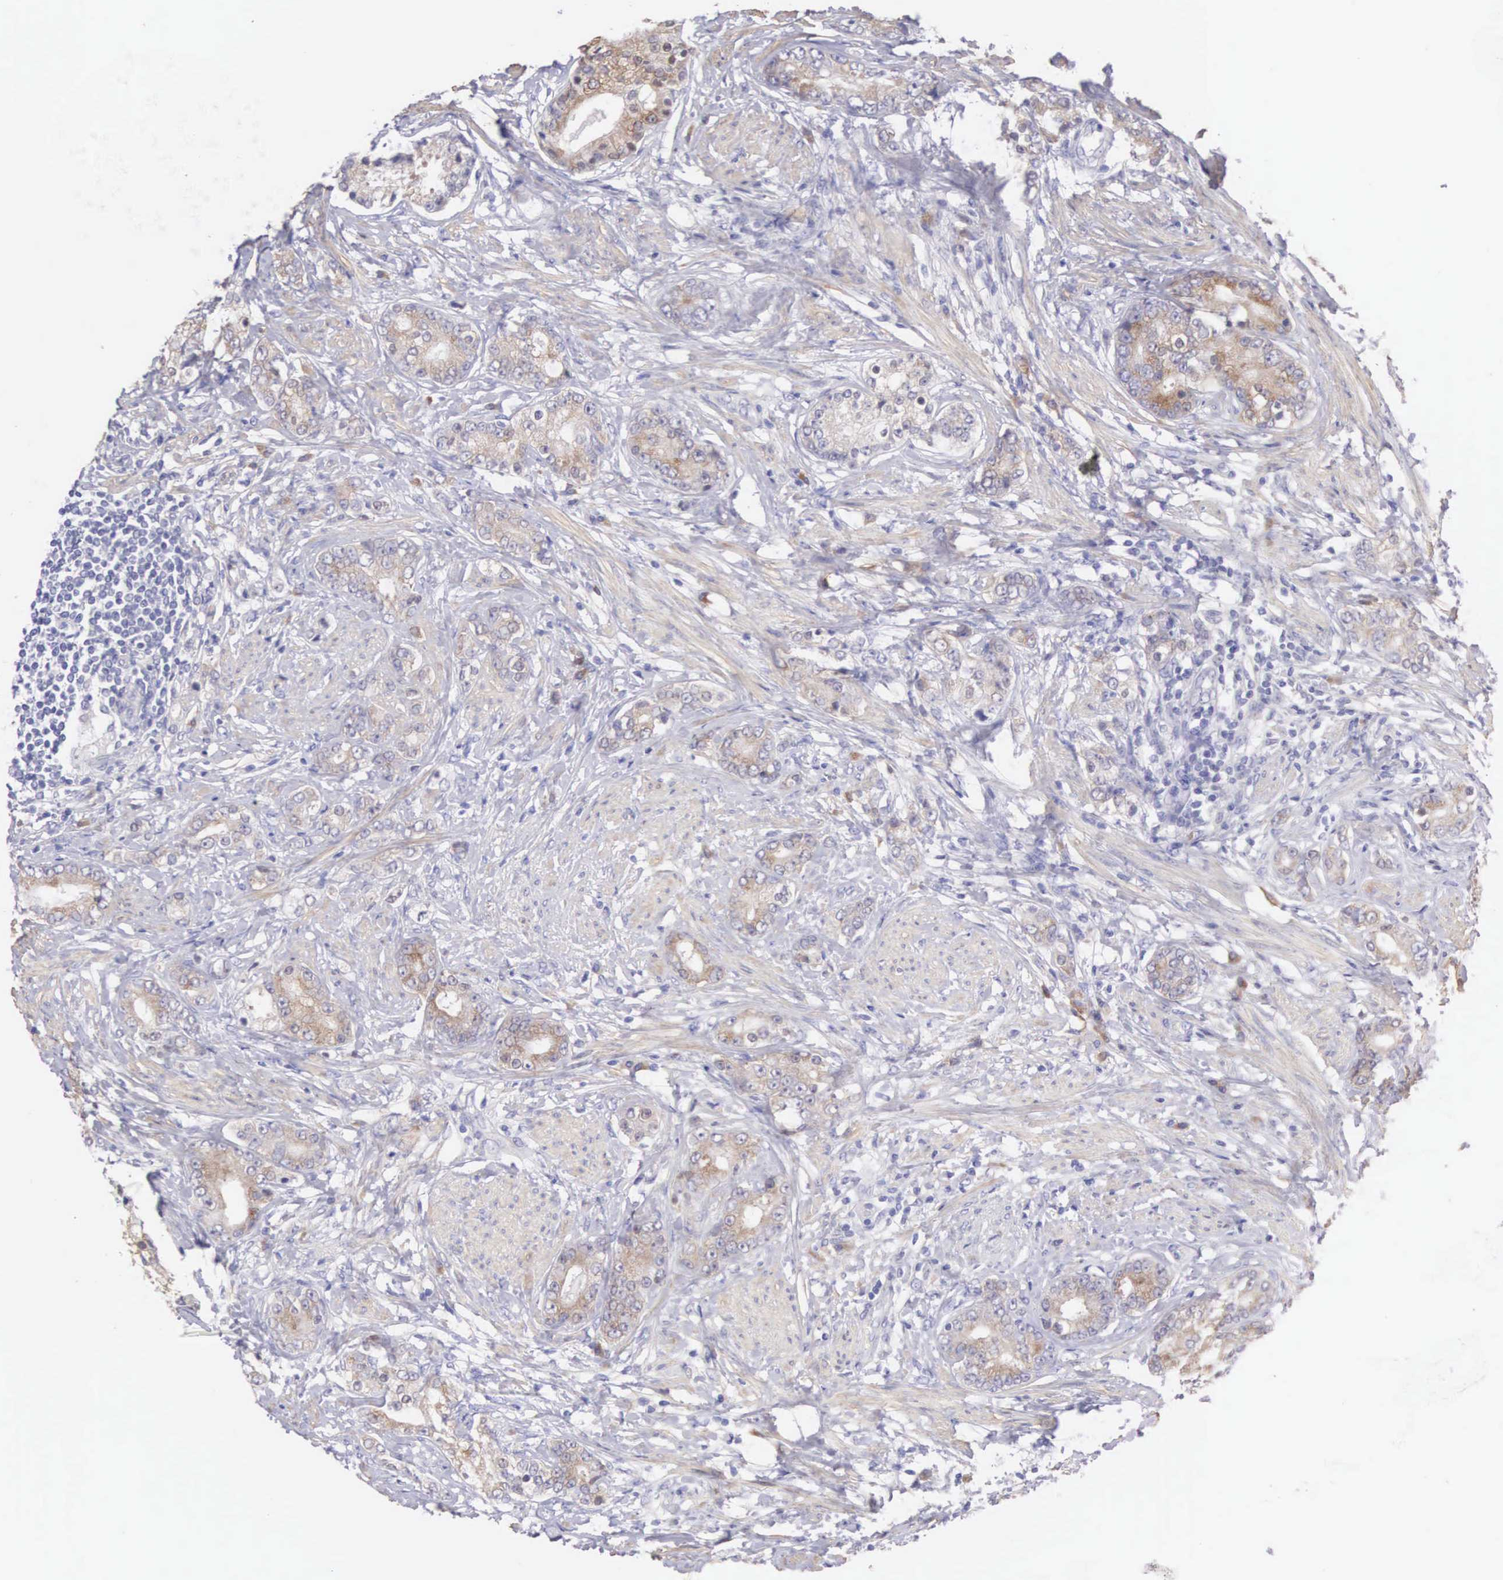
{"staining": {"intensity": "weak", "quantity": ">75%", "location": "cytoplasmic/membranous"}, "tissue": "prostate cancer", "cell_type": "Tumor cells", "image_type": "cancer", "snomed": [{"axis": "morphology", "description": "Adenocarcinoma, Medium grade"}, {"axis": "topography", "description": "Prostate"}], "caption": "Immunohistochemistry (IHC) photomicrograph of neoplastic tissue: prostate cancer (medium-grade adenocarcinoma) stained using IHC reveals low levels of weak protein expression localized specifically in the cytoplasmic/membranous of tumor cells, appearing as a cytoplasmic/membranous brown color.", "gene": "ARFGAP3", "patient": {"sex": "male", "age": 59}}